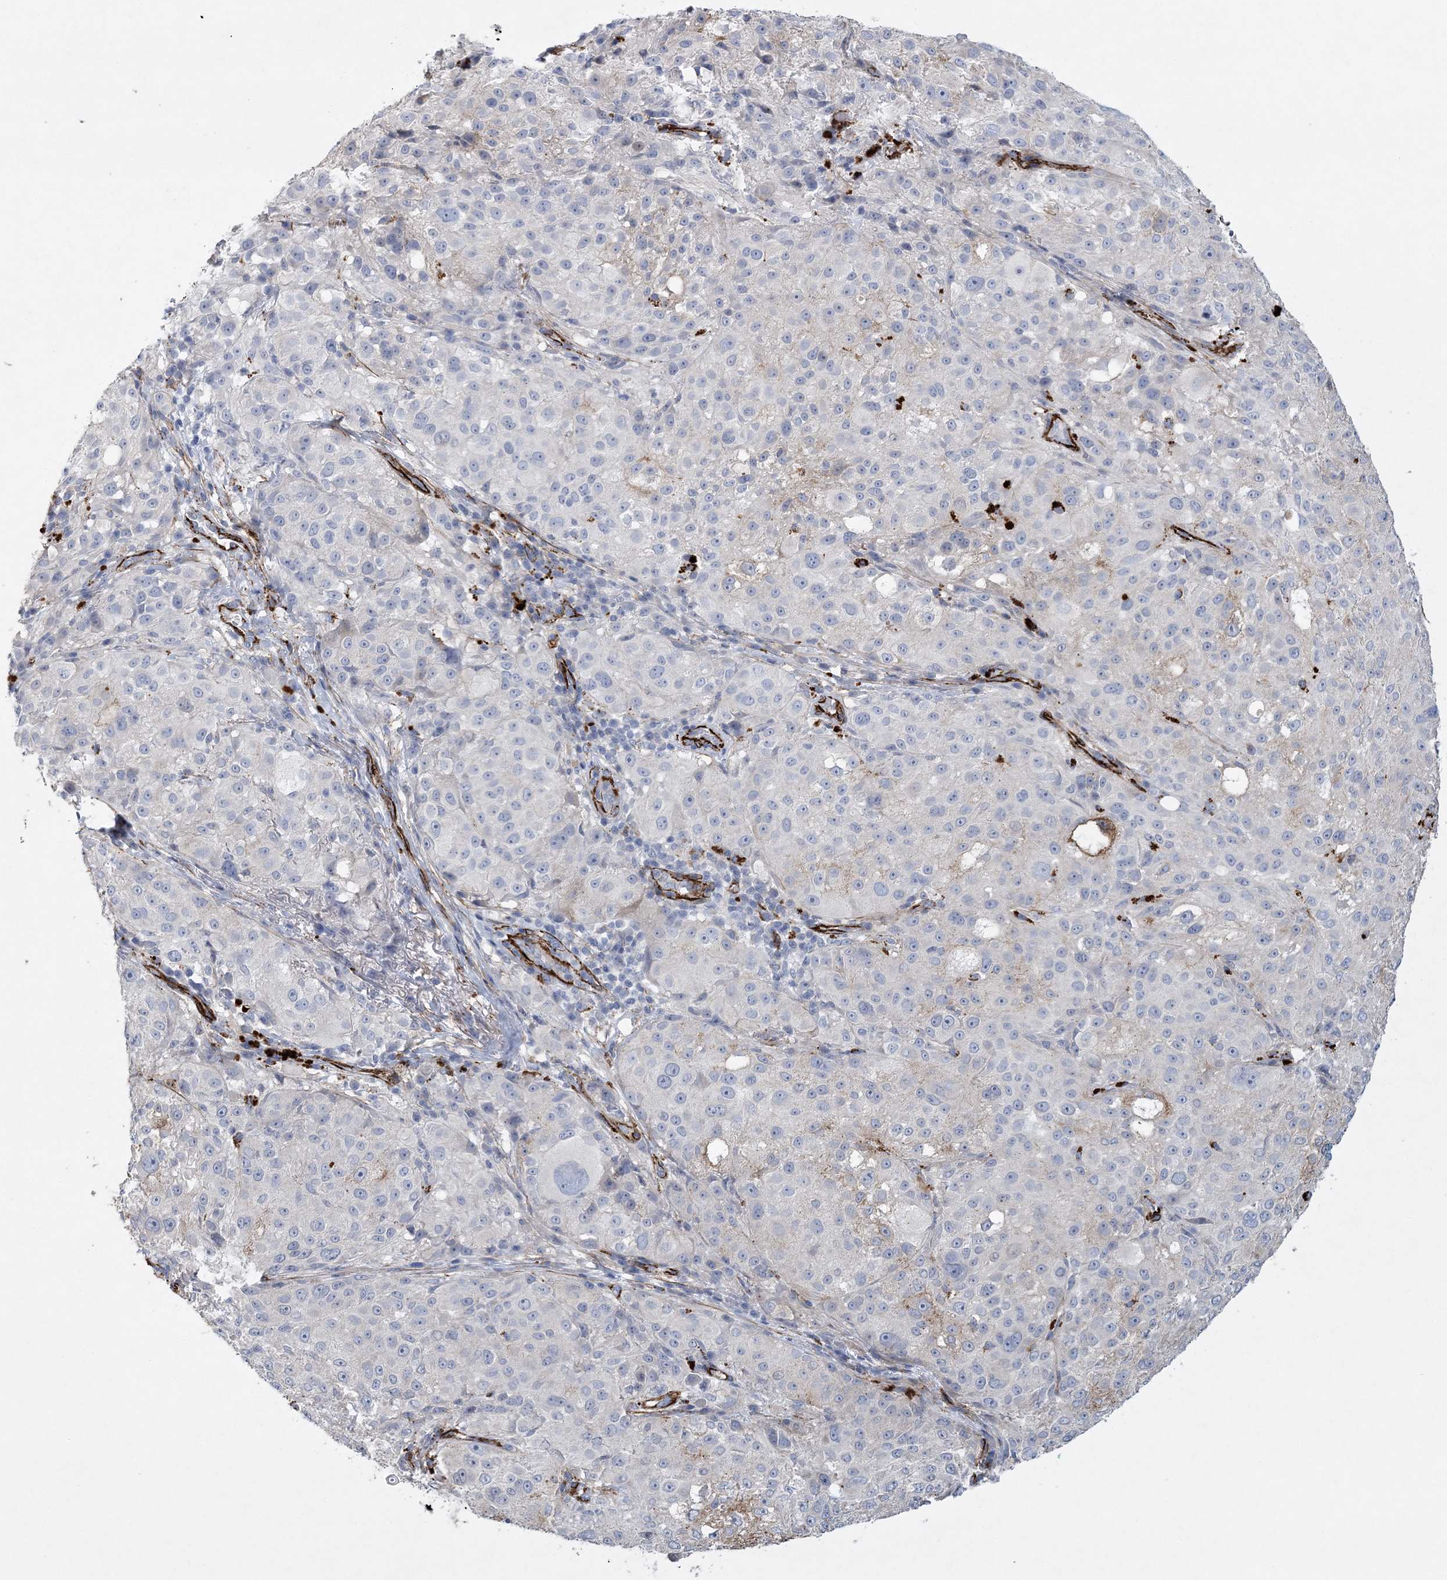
{"staining": {"intensity": "negative", "quantity": "none", "location": "none"}, "tissue": "melanoma", "cell_type": "Tumor cells", "image_type": "cancer", "snomed": [{"axis": "morphology", "description": "Necrosis, NOS"}, {"axis": "morphology", "description": "Malignant melanoma, NOS"}, {"axis": "topography", "description": "Skin"}], "caption": "Immunohistochemical staining of human malignant melanoma demonstrates no significant staining in tumor cells. Brightfield microscopy of immunohistochemistry (IHC) stained with DAB (brown) and hematoxylin (blue), captured at high magnification.", "gene": "ARSJ", "patient": {"sex": "female", "age": 87}}